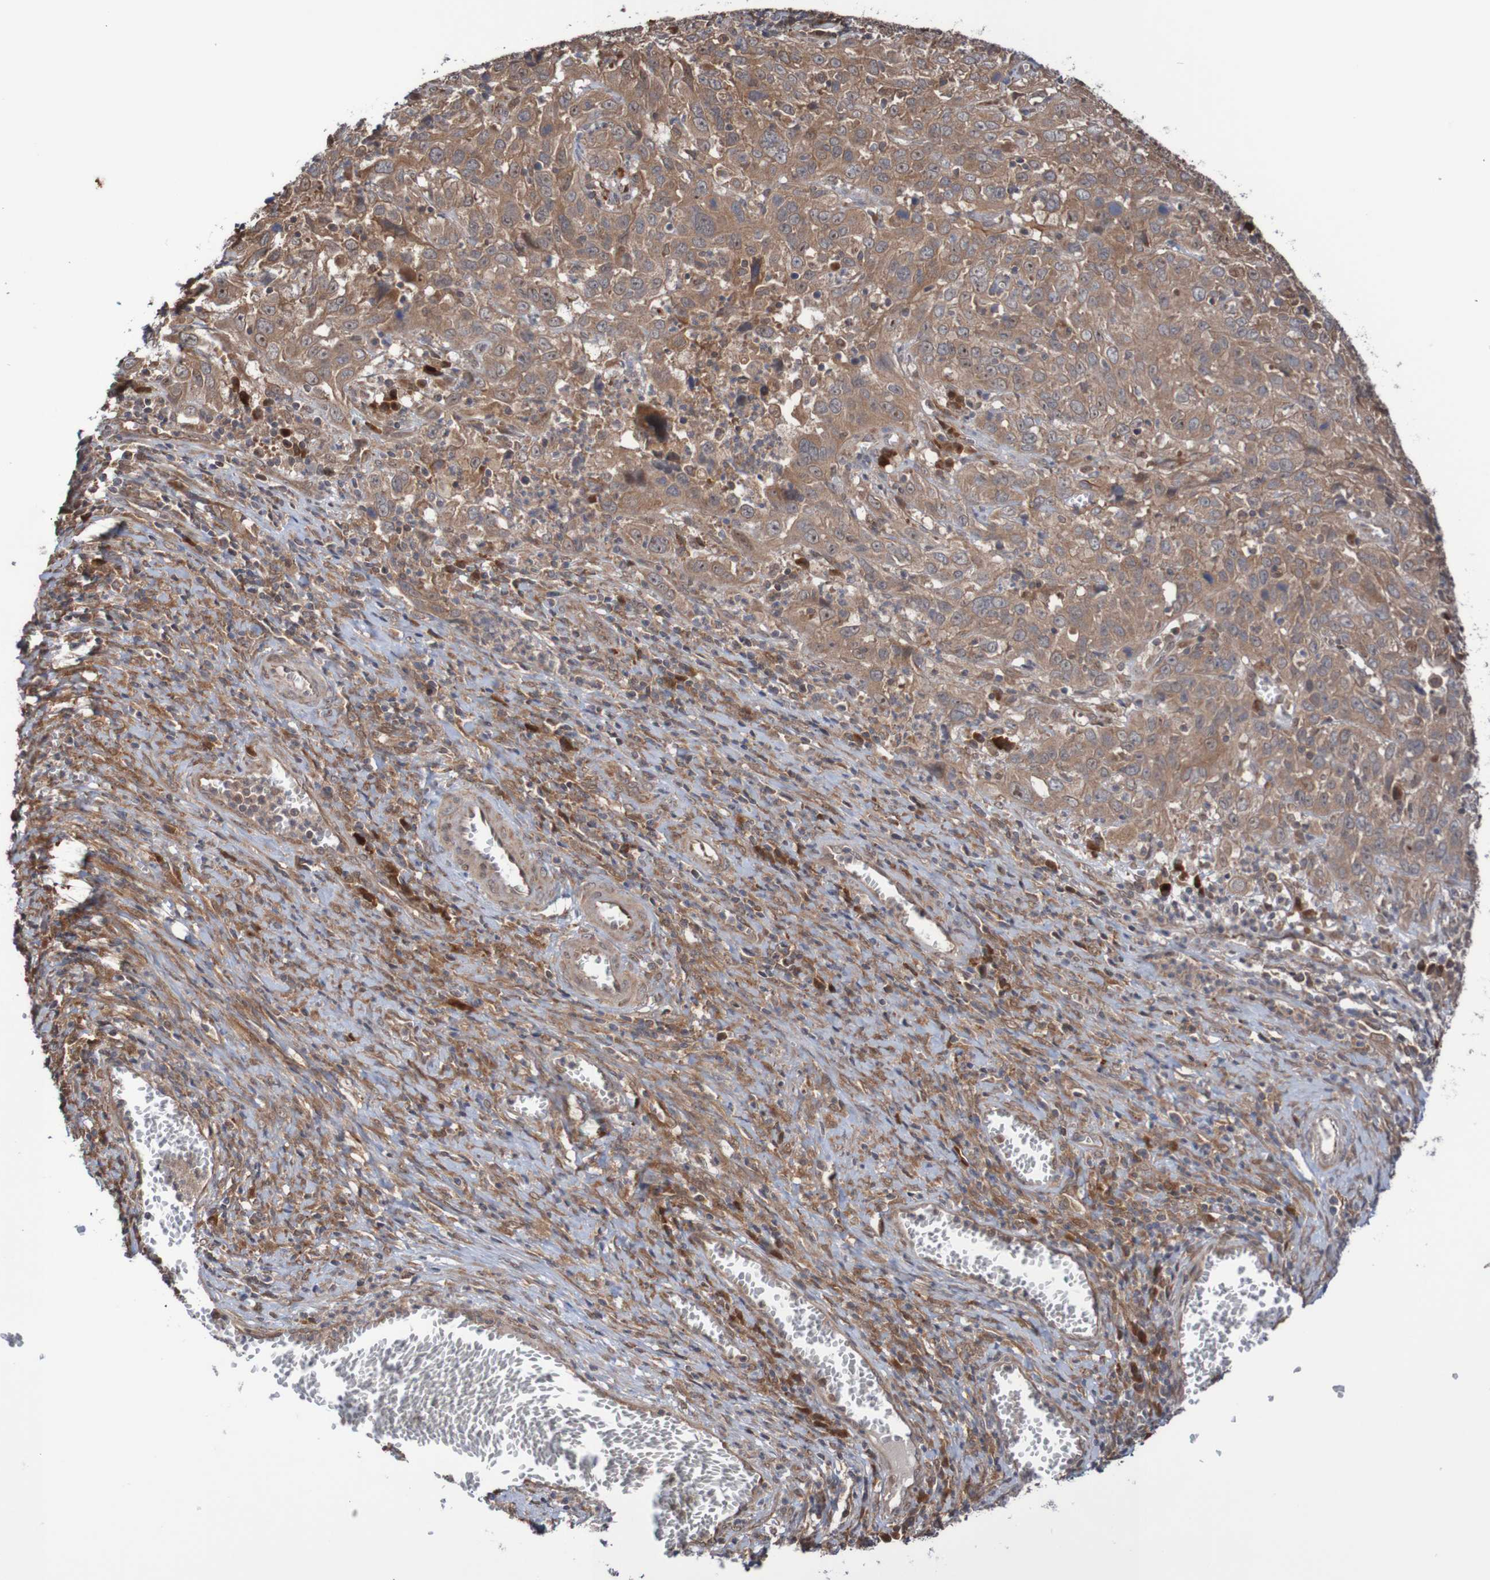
{"staining": {"intensity": "moderate", "quantity": ">75%", "location": "cytoplasmic/membranous"}, "tissue": "cervical cancer", "cell_type": "Tumor cells", "image_type": "cancer", "snomed": [{"axis": "morphology", "description": "Squamous cell carcinoma, NOS"}, {"axis": "topography", "description": "Cervix"}], "caption": "About >75% of tumor cells in human cervical cancer (squamous cell carcinoma) exhibit moderate cytoplasmic/membranous protein expression as visualized by brown immunohistochemical staining.", "gene": "PHPT1", "patient": {"sex": "female", "age": 32}}